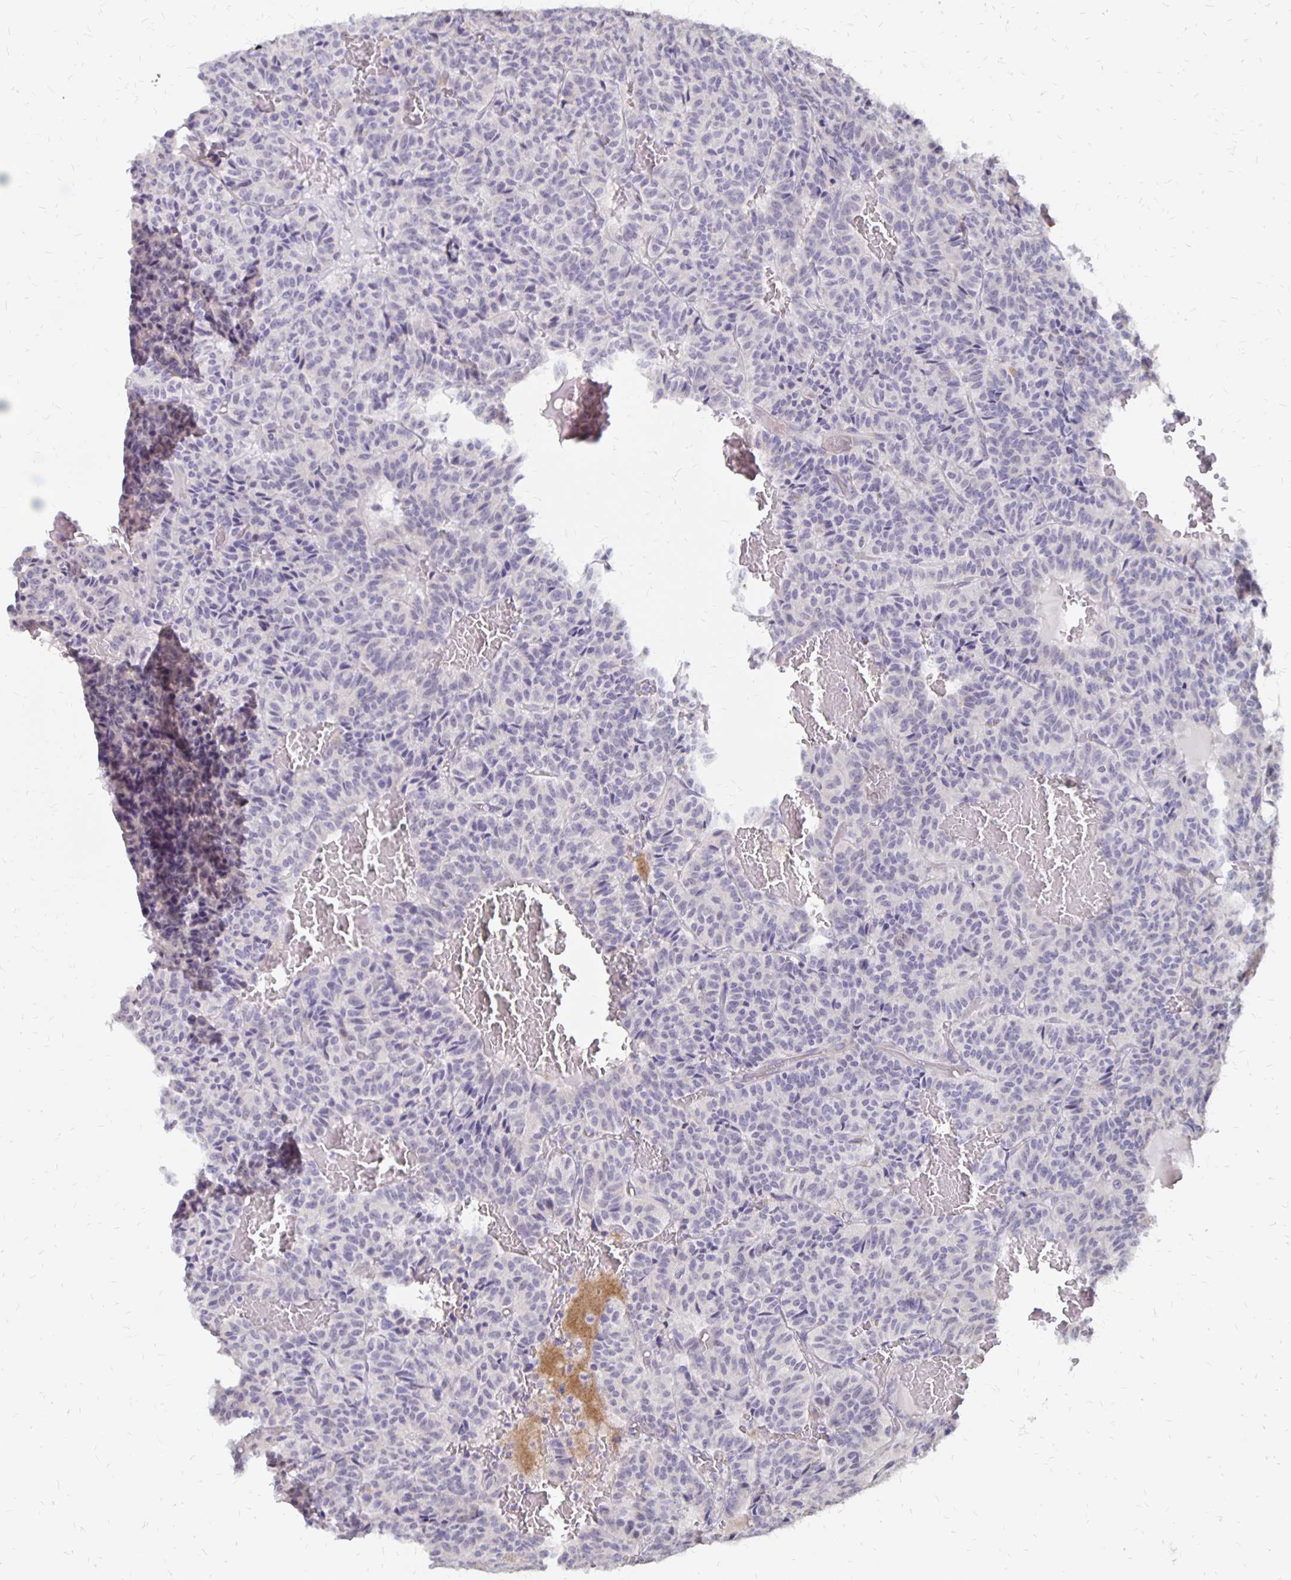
{"staining": {"intensity": "negative", "quantity": "none", "location": "none"}, "tissue": "carcinoid", "cell_type": "Tumor cells", "image_type": "cancer", "snomed": [{"axis": "morphology", "description": "Carcinoid, malignant, NOS"}, {"axis": "topography", "description": "Lung"}], "caption": "A photomicrograph of carcinoid (malignant) stained for a protein displays no brown staining in tumor cells. (Stains: DAB immunohistochemistry (IHC) with hematoxylin counter stain, Microscopy: brightfield microscopy at high magnification).", "gene": "ATOSB", "patient": {"sex": "male", "age": 70}}